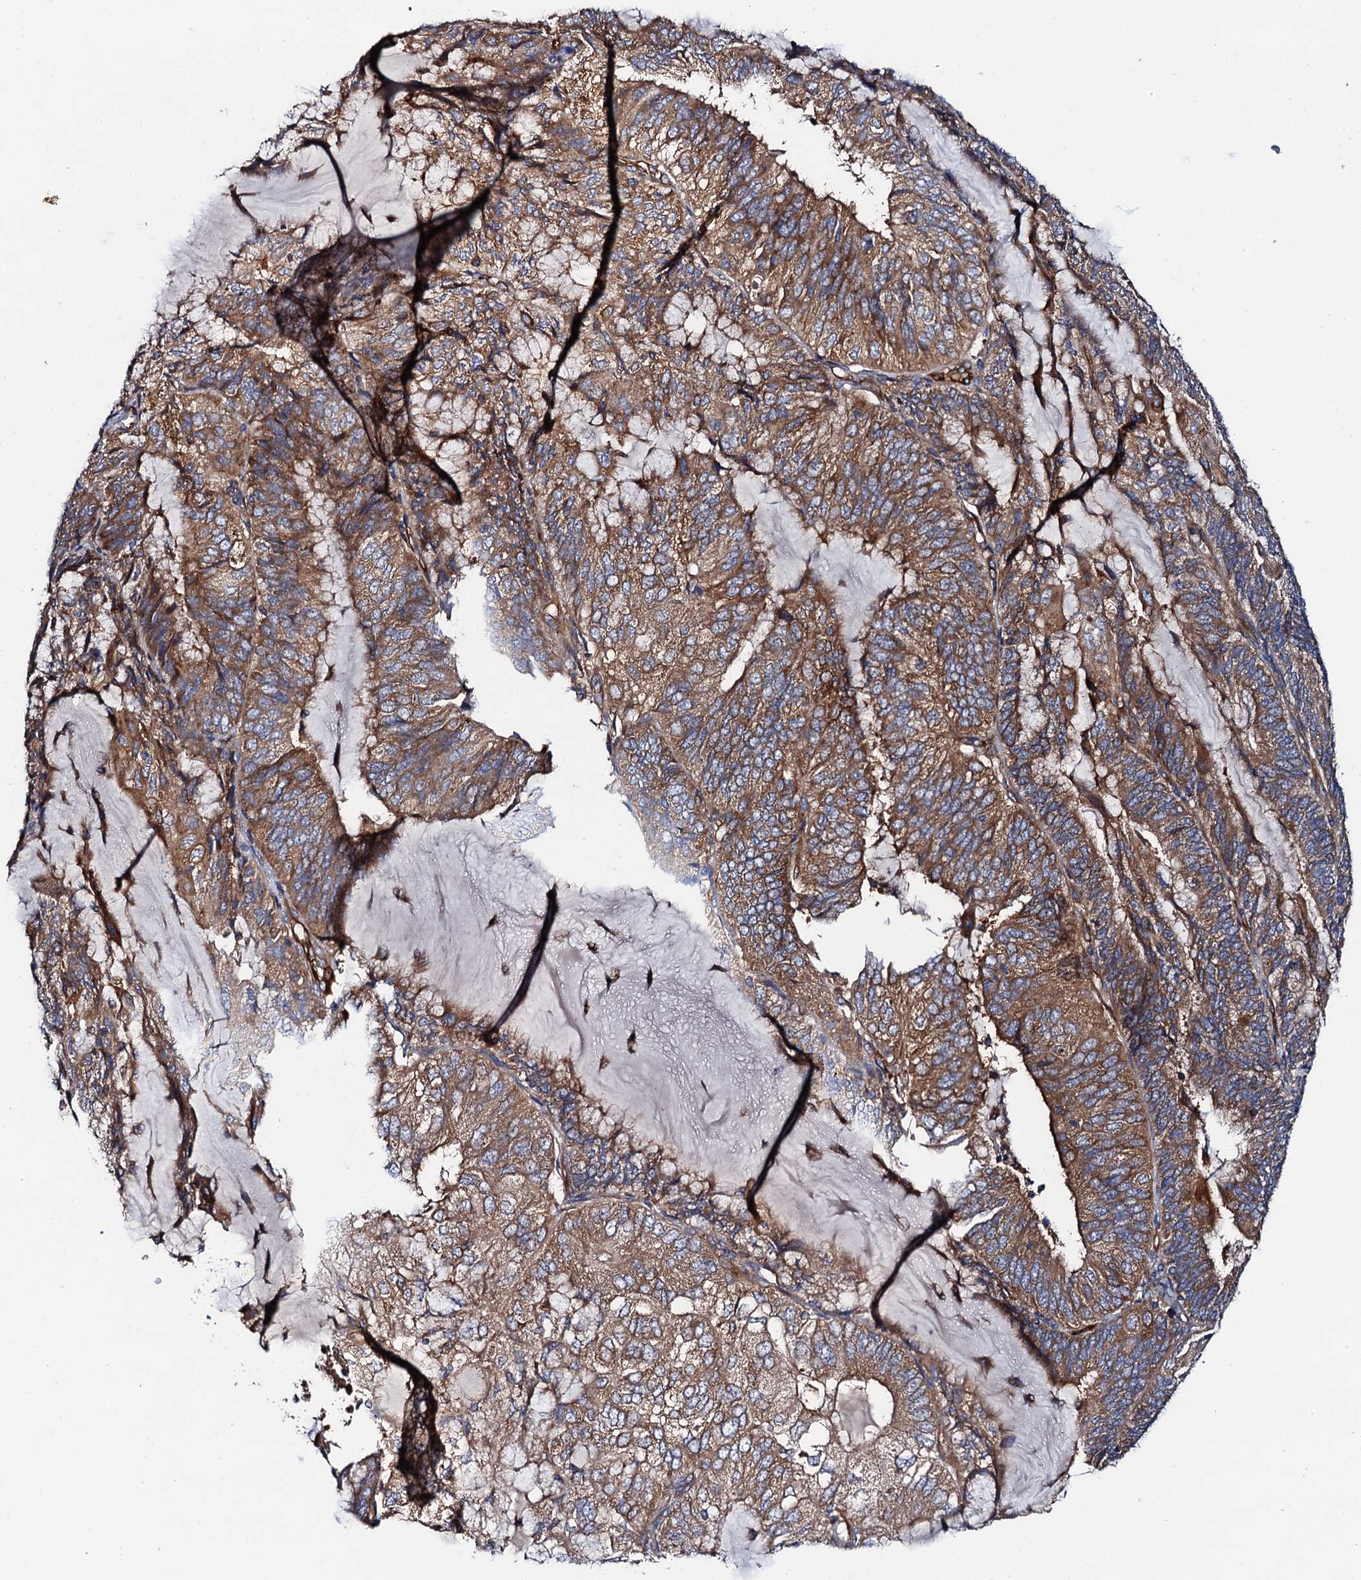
{"staining": {"intensity": "moderate", "quantity": ">75%", "location": "cytoplasmic/membranous"}, "tissue": "endometrial cancer", "cell_type": "Tumor cells", "image_type": "cancer", "snomed": [{"axis": "morphology", "description": "Adenocarcinoma, NOS"}, {"axis": "topography", "description": "Endometrium"}], "caption": "Adenocarcinoma (endometrial) stained with immunohistochemistry displays moderate cytoplasmic/membranous staining in about >75% of tumor cells.", "gene": "MRPL48", "patient": {"sex": "female", "age": 81}}